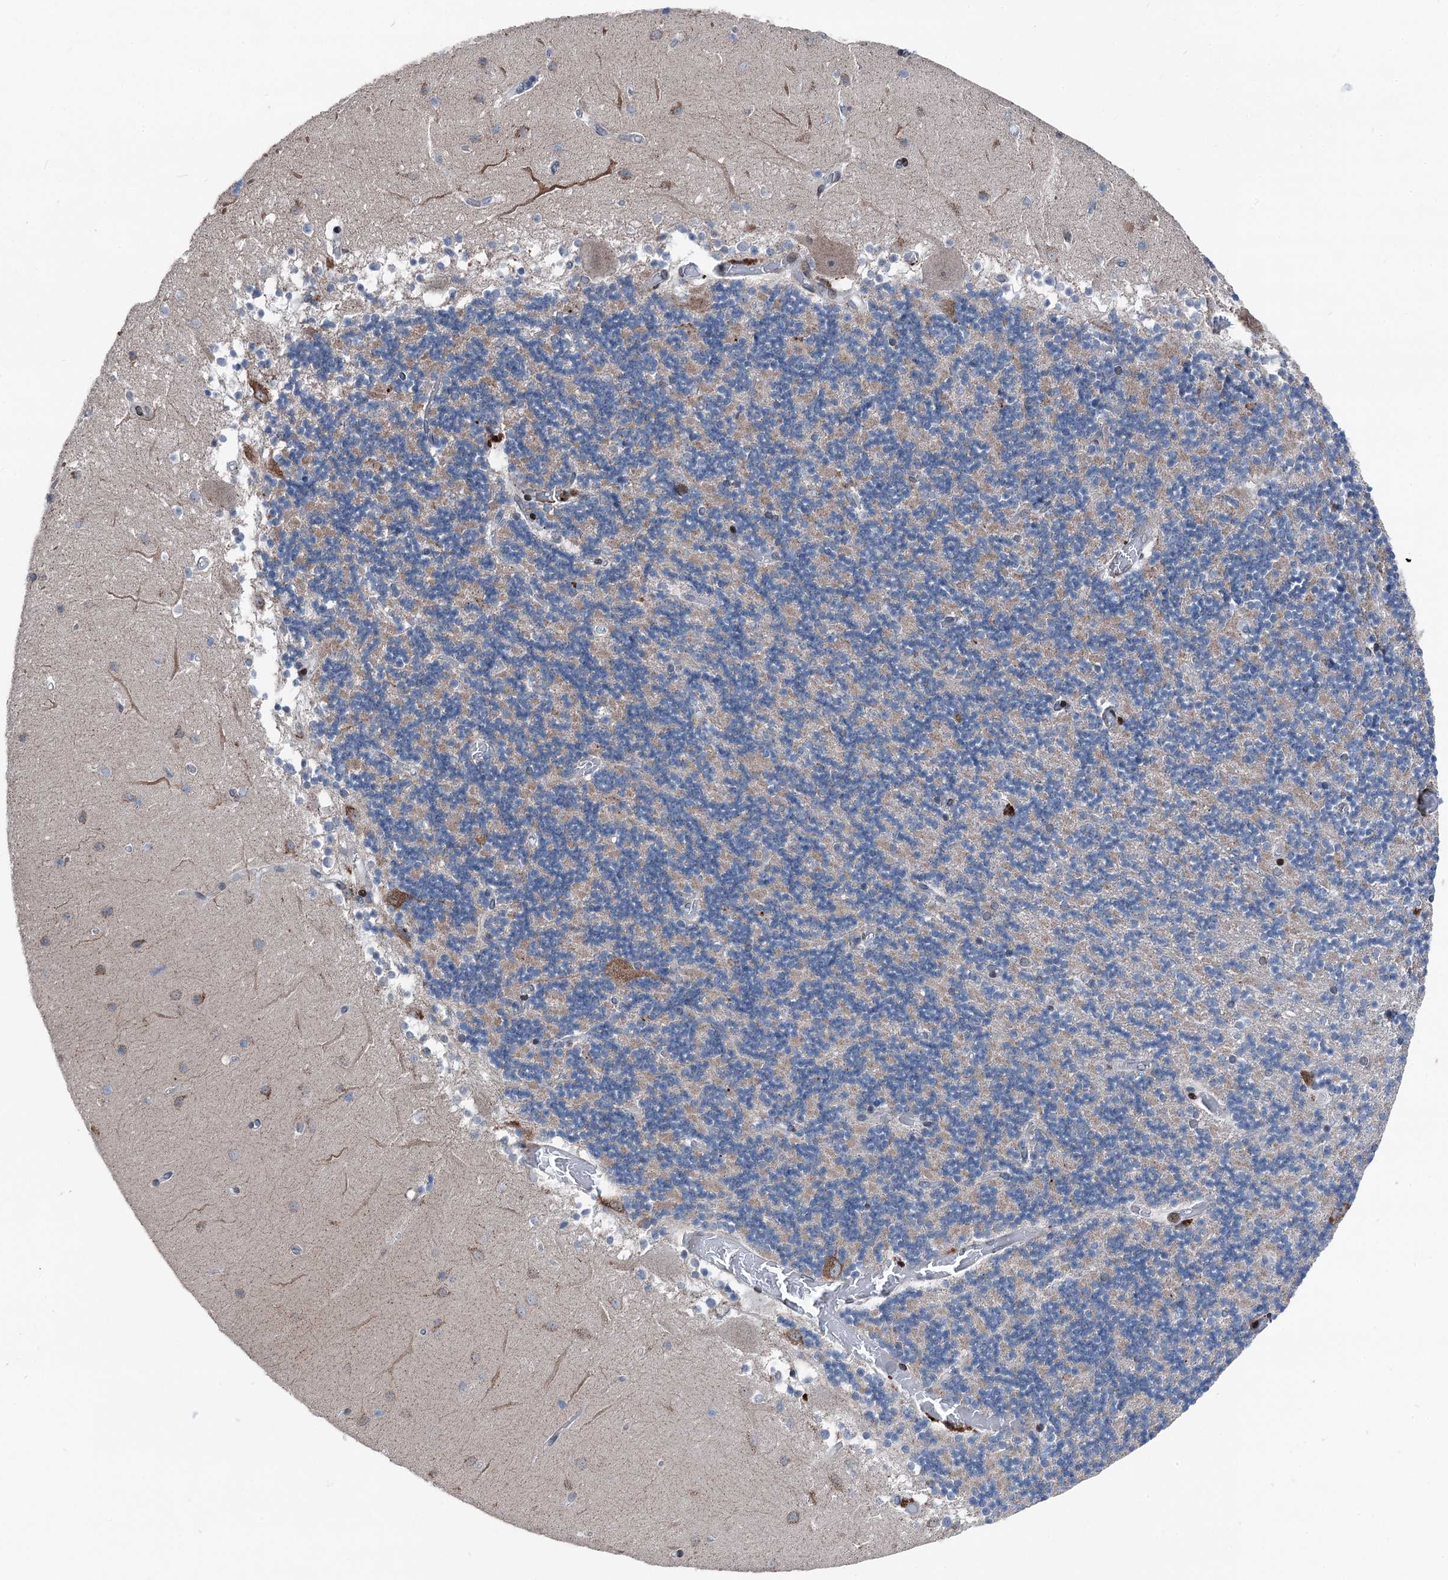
{"staining": {"intensity": "moderate", "quantity": "25%-75%", "location": "cytoplasmic/membranous"}, "tissue": "cerebellum", "cell_type": "Cells in granular layer", "image_type": "normal", "snomed": [{"axis": "morphology", "description": "Normal tissue, NOS"}, {"axis": "topography", "description": "Cerebellum"}], "caption": "Cells in granular layer show medium levels of moderate cytoplasmic/membranous staining in approximately 25%-75% of cells in unremarkable cerebellum.", "gene": "MRPL14", "patient": {"sex": "female", "age": 28}}